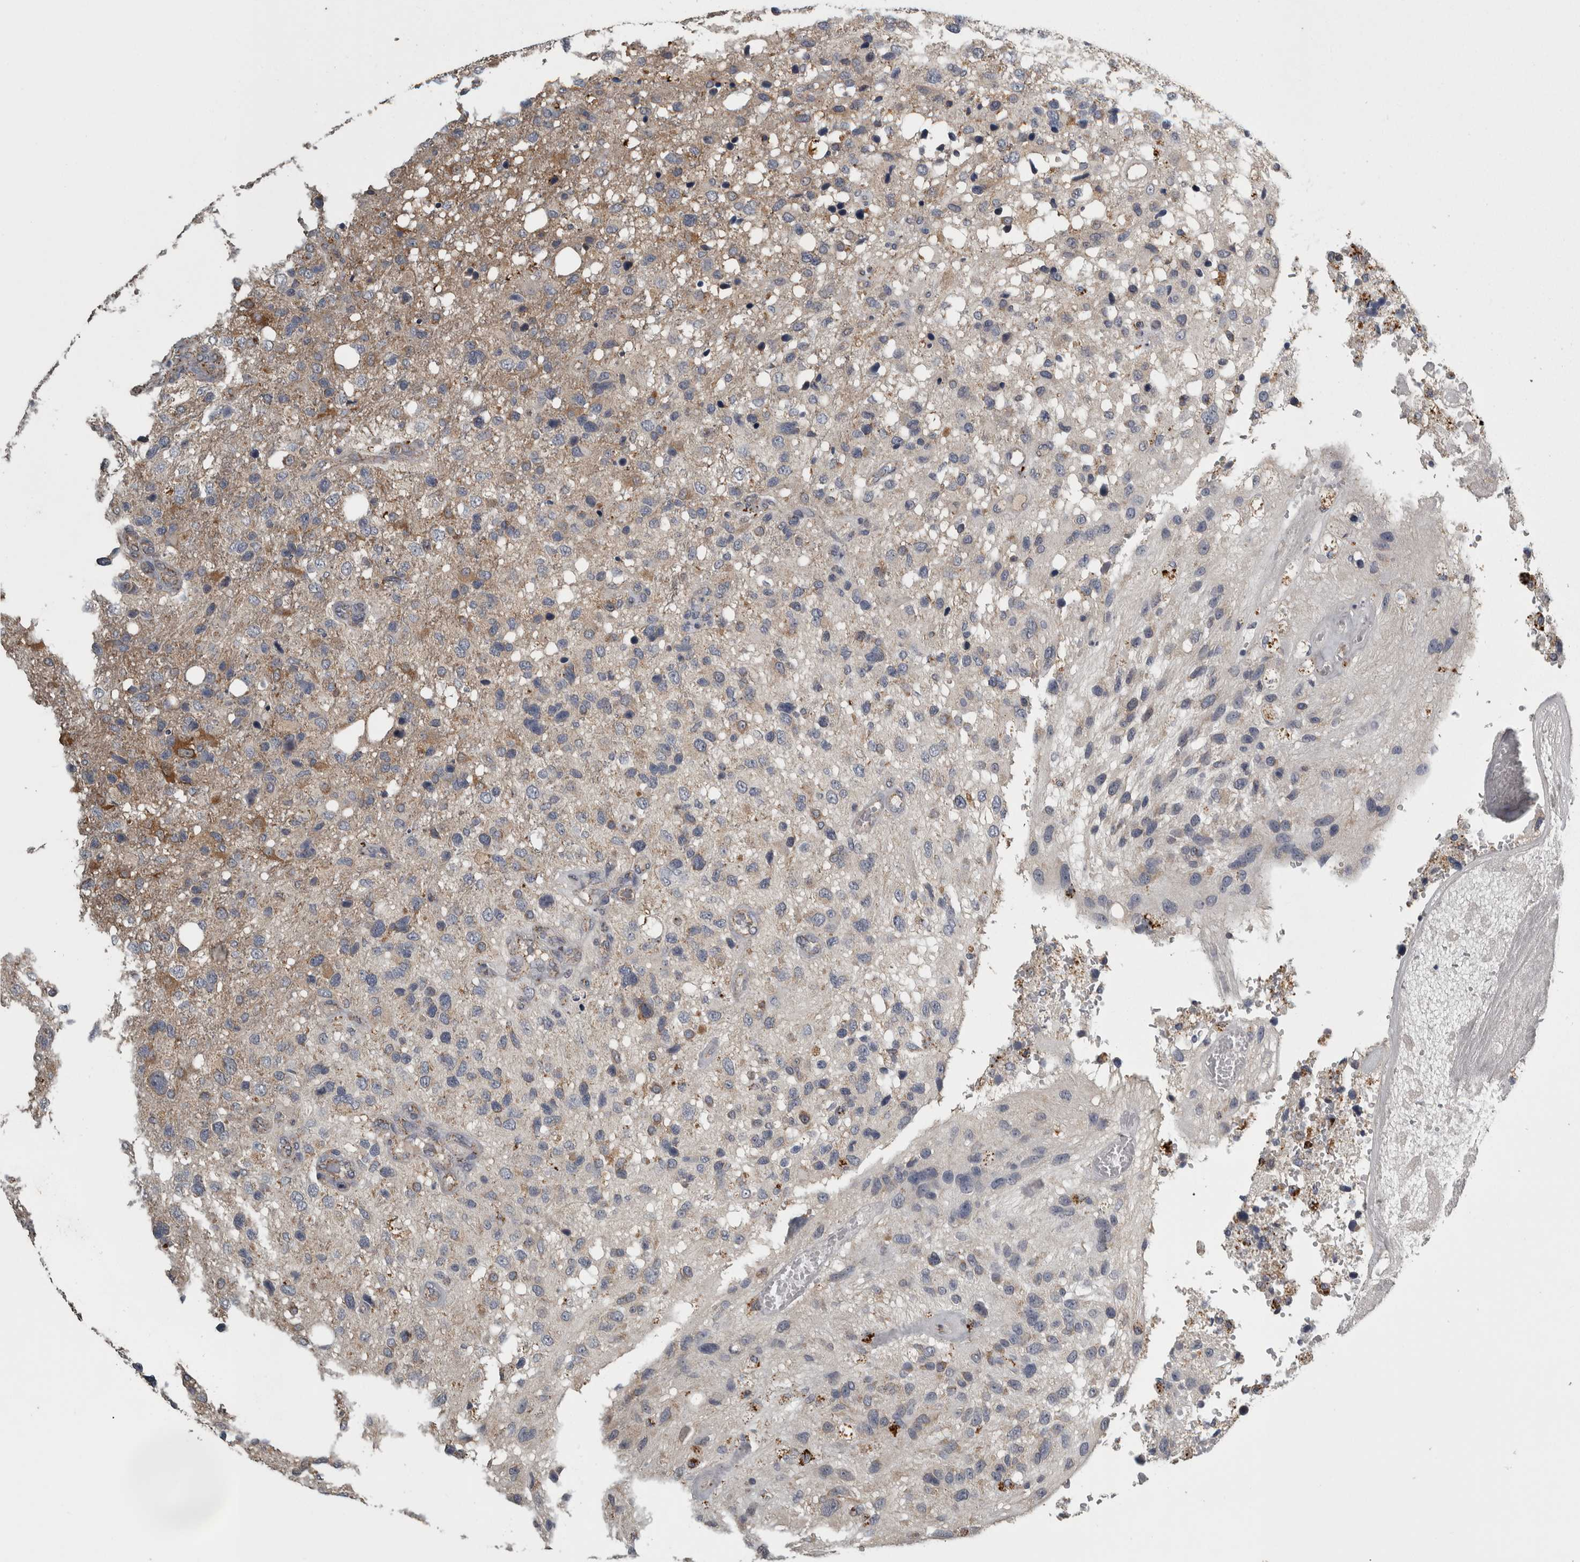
{"staining": {"intensity": "weak", "quantity": "<25%", "location": "cytoplasmic/membranous"}, "tissue": "glioma", "cell_type": "Tumor cells", "image_type": "cancer", "snomed": [{"axis": "morphology", "description": "Glioma, malignant, High grade"}, {"axis": "topography", "description": "Brain"}], "caption": "Immunohistochemistry (IHC) histopathology image of neoplastic tissue: human glioma stained with DAB displays no significant protein expression in tumor cells.", "gene": "FRK", "patient": {"sex": "female", "age": 58}}